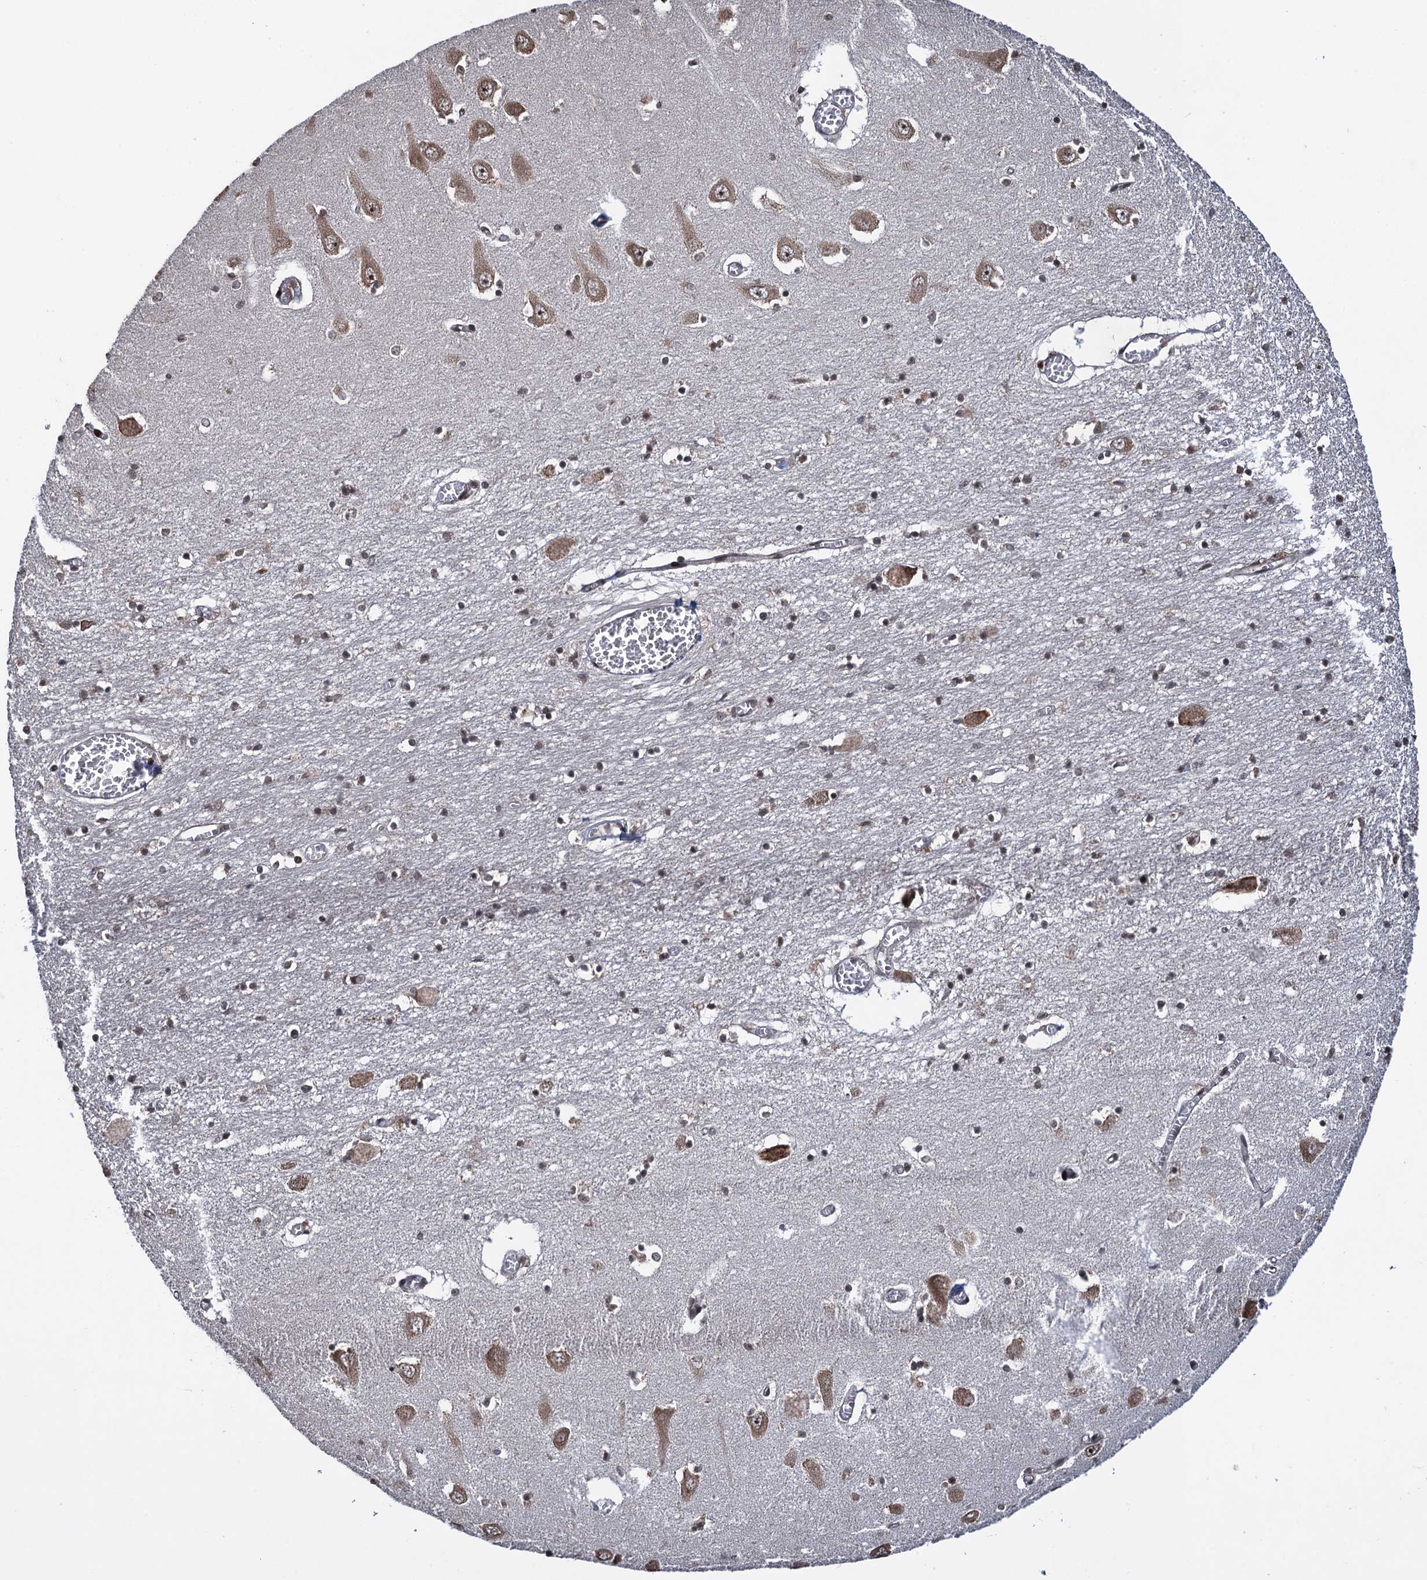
{"staining": {"intensity": "strong", "quantity": "25%-75%", "location": "nuclear"}, "tissue": "hippocampus", "cell_type": "Glial cells", "image_type": "normal", "snomed": [{"axis": "morphology", "description": "Normal tissue, NOS"}, {"axis": "topography", "description": "Hippocampus"}], "caption": "Normal hippocampus was stained to show a protein in brown. There is high levels of strong nuclear staining in about 25%-75% of glial cells. (DAB IHC, brown staining for protein, blue staining for nuclei).", "gene": "ZNF169", "patient": {"sex": "male", "age": 70}}